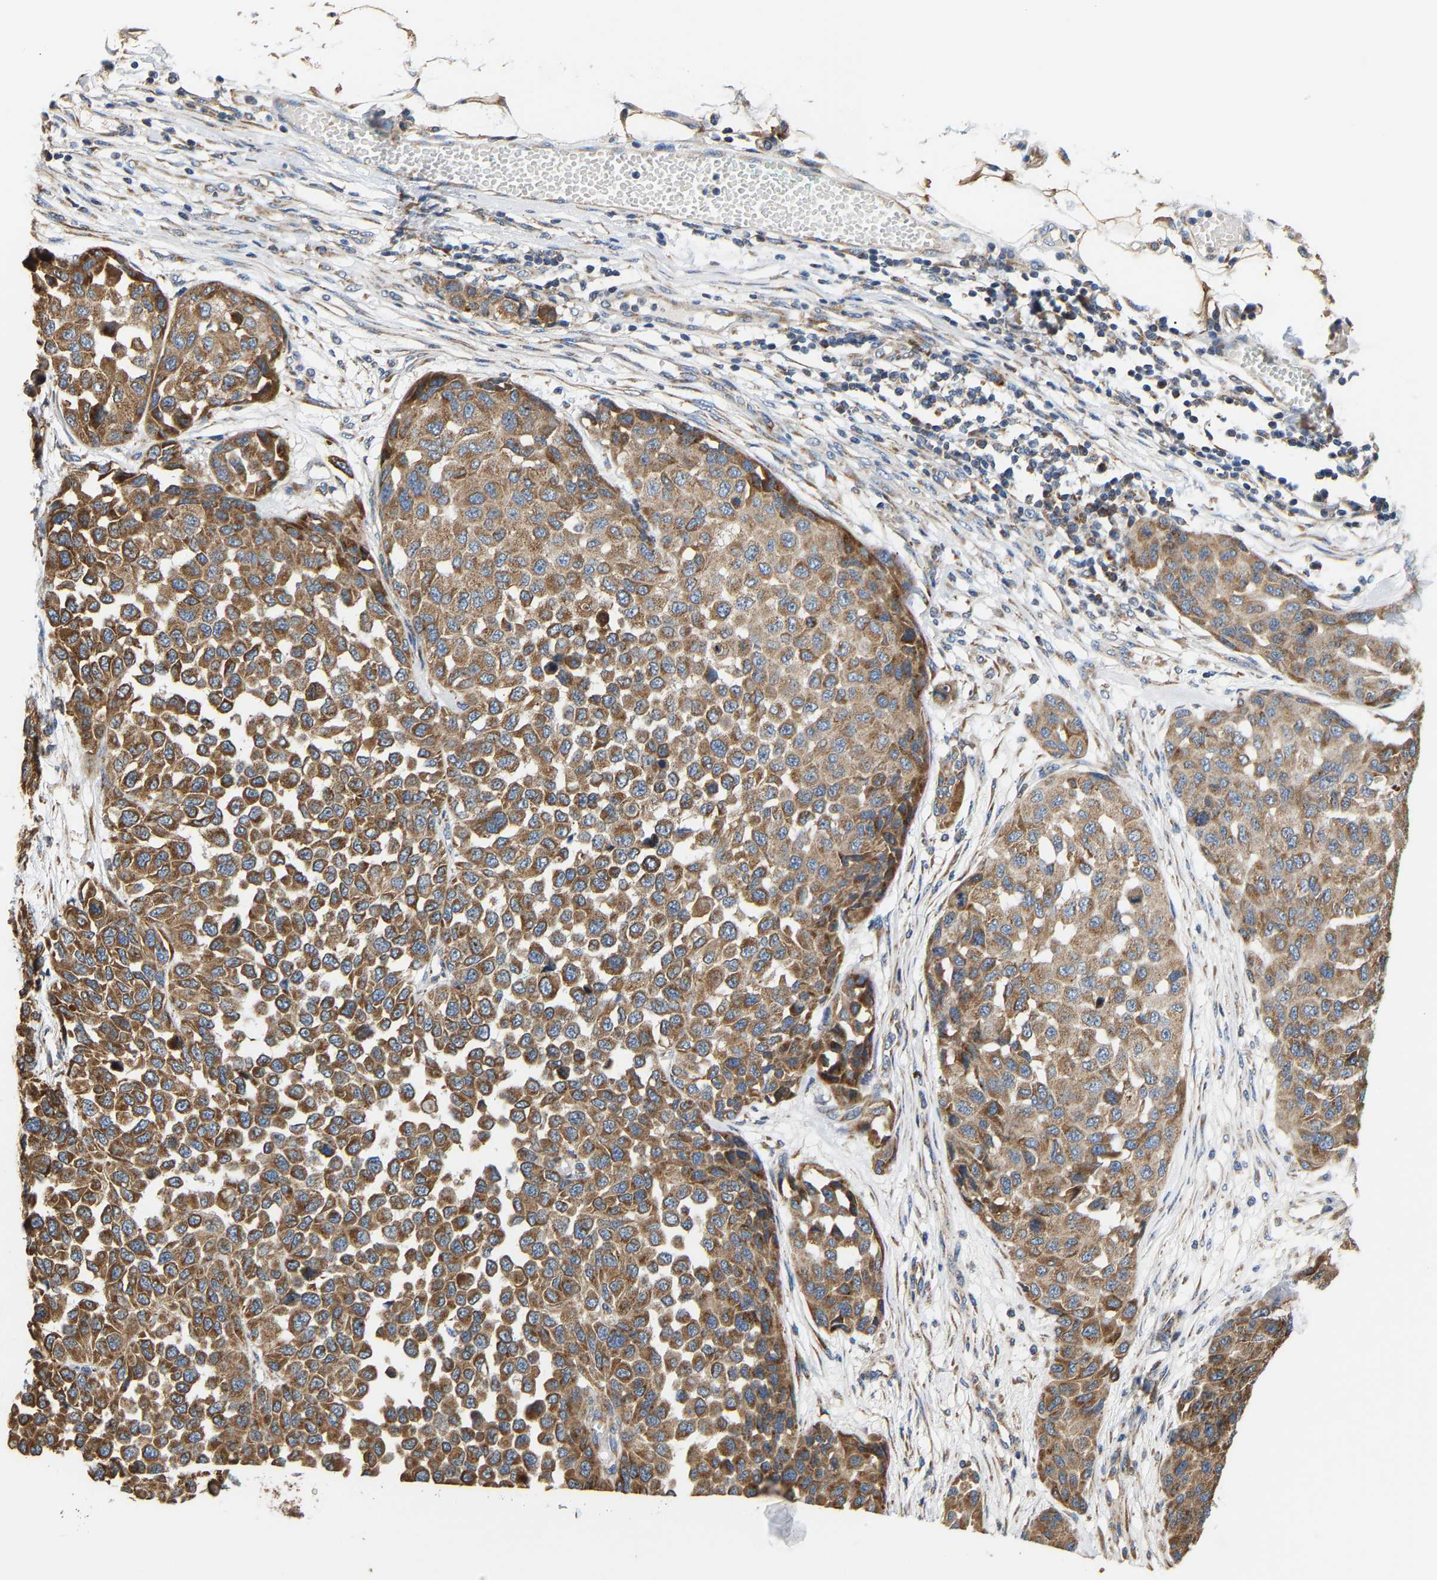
{"staining": {"intensity": "strong", "quantity": ">75%", "location": "cytoplasmic/membranous"}, "tissue": "melanoma", "cell_type": "Tumor cells", "image_type": "cancer", "snomed": [{"axis": "morphology", "description": "Normal tissue, NOS"}, {"axis": "morphology", "description": "Malignant melanoma, NOS"}, {"axis": "topography", "description": "Skin"}], "caption": "Protein staining of melanoma tissue displays strong cytoplasmic/membranous positivity in about >75% of tumor cells.", "gene": "TMEM168", "patient": {"sex": "male", "age": 62}}